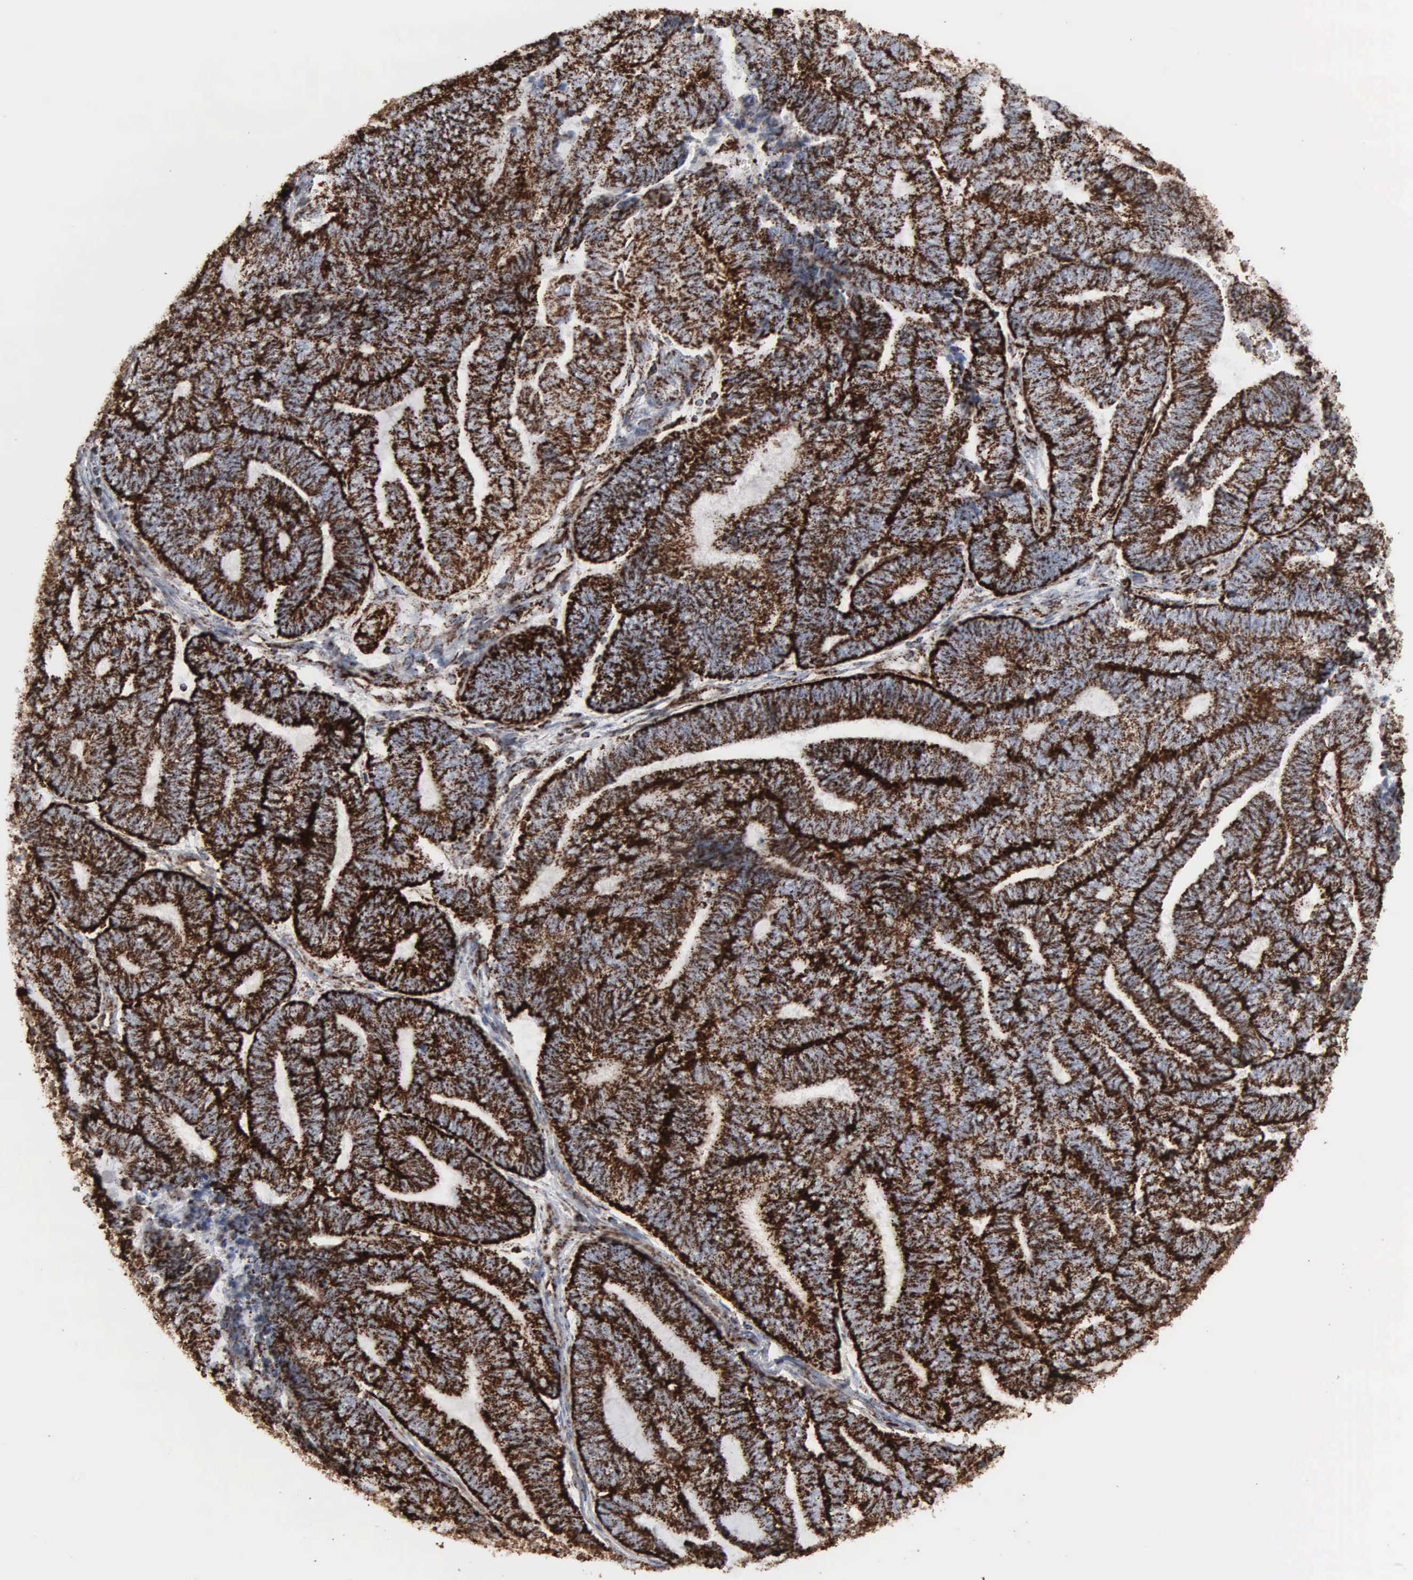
{"staining": {"intensity": "strong", "quantity": ">75%", "location": "cytoplasmic/membranous"}, "tissue": "endometrial cancer", "cell_type": "Tumor cells", "image_type": "cancer", "snomed": [{"axis": "morphology", "description": "Adenocarcinoma, NOS"}, {"axis": "topography", "description": "Uterus"}, {"axis": "topography", "description": "Endometrium"}], "caption": "Immunohistochemical staining of endometrial adenocarcinoma shows strong cytoplasmic/membranous protein staining in approximately >75% of tumor cells.", "gene": "HSPA9", "patient": {"sex": "female", "age": 70}}